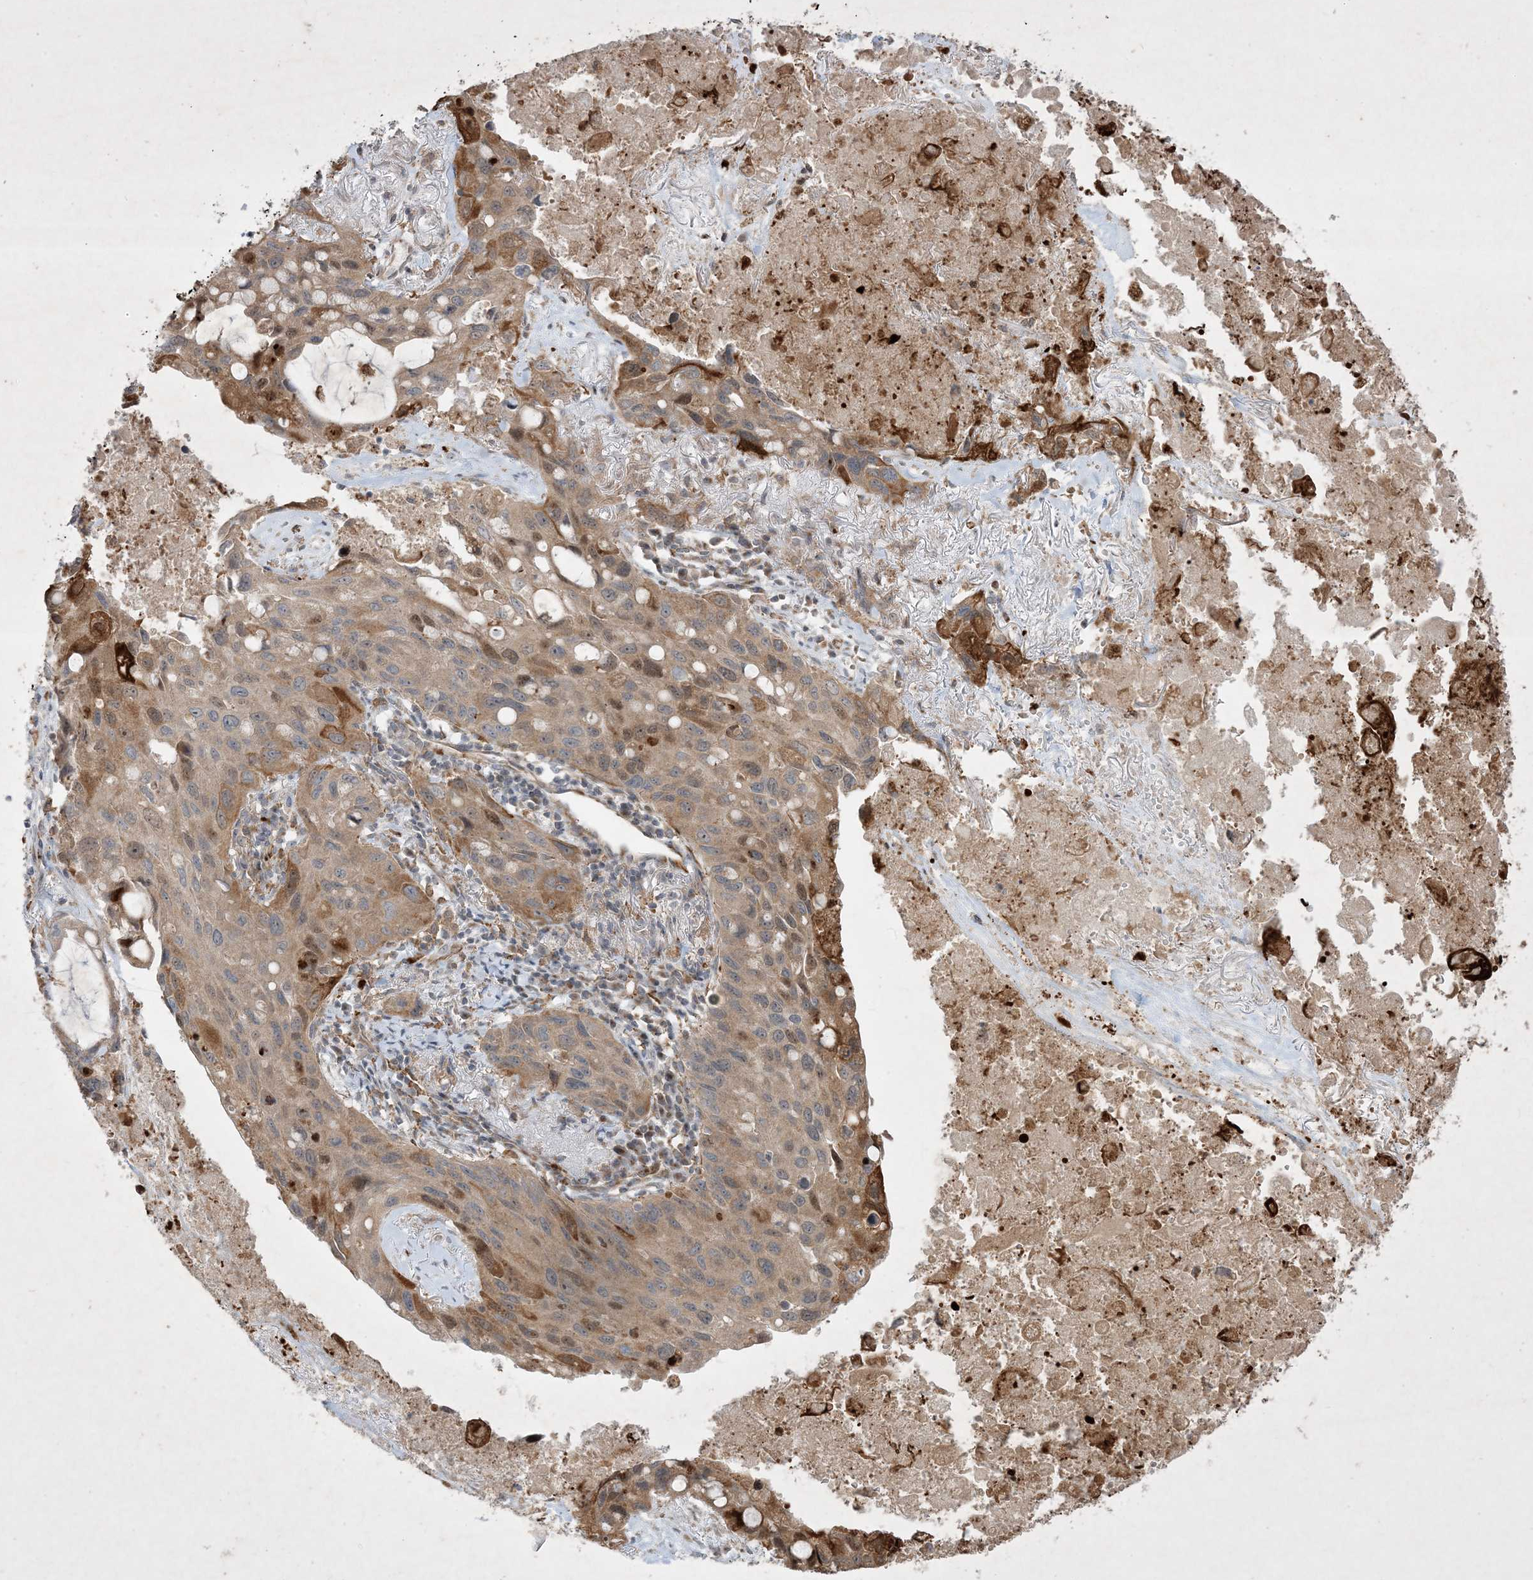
{"staining": {"intensity": "moderate", "quantity": "25%-75%", "location": "cytoplasmic/membranous"}, "tissue": "lung cancer", "cell_type": "Tumor cells", "image_type": "cancer", "snomed": [{"axis": "morphology", "description": "Squamous cell carcinoma, NOS"}, {"axis": "topography", "description": "Lung"}], "caption": "Protein expression analysis of squamous cell carcinoma (lung) exhibits moderate cytoplasmic/membranous positivity in about 25%-75% of tumor cells.", "gene": "IFT57", "patient": {"sex": "female", "age": 73}}